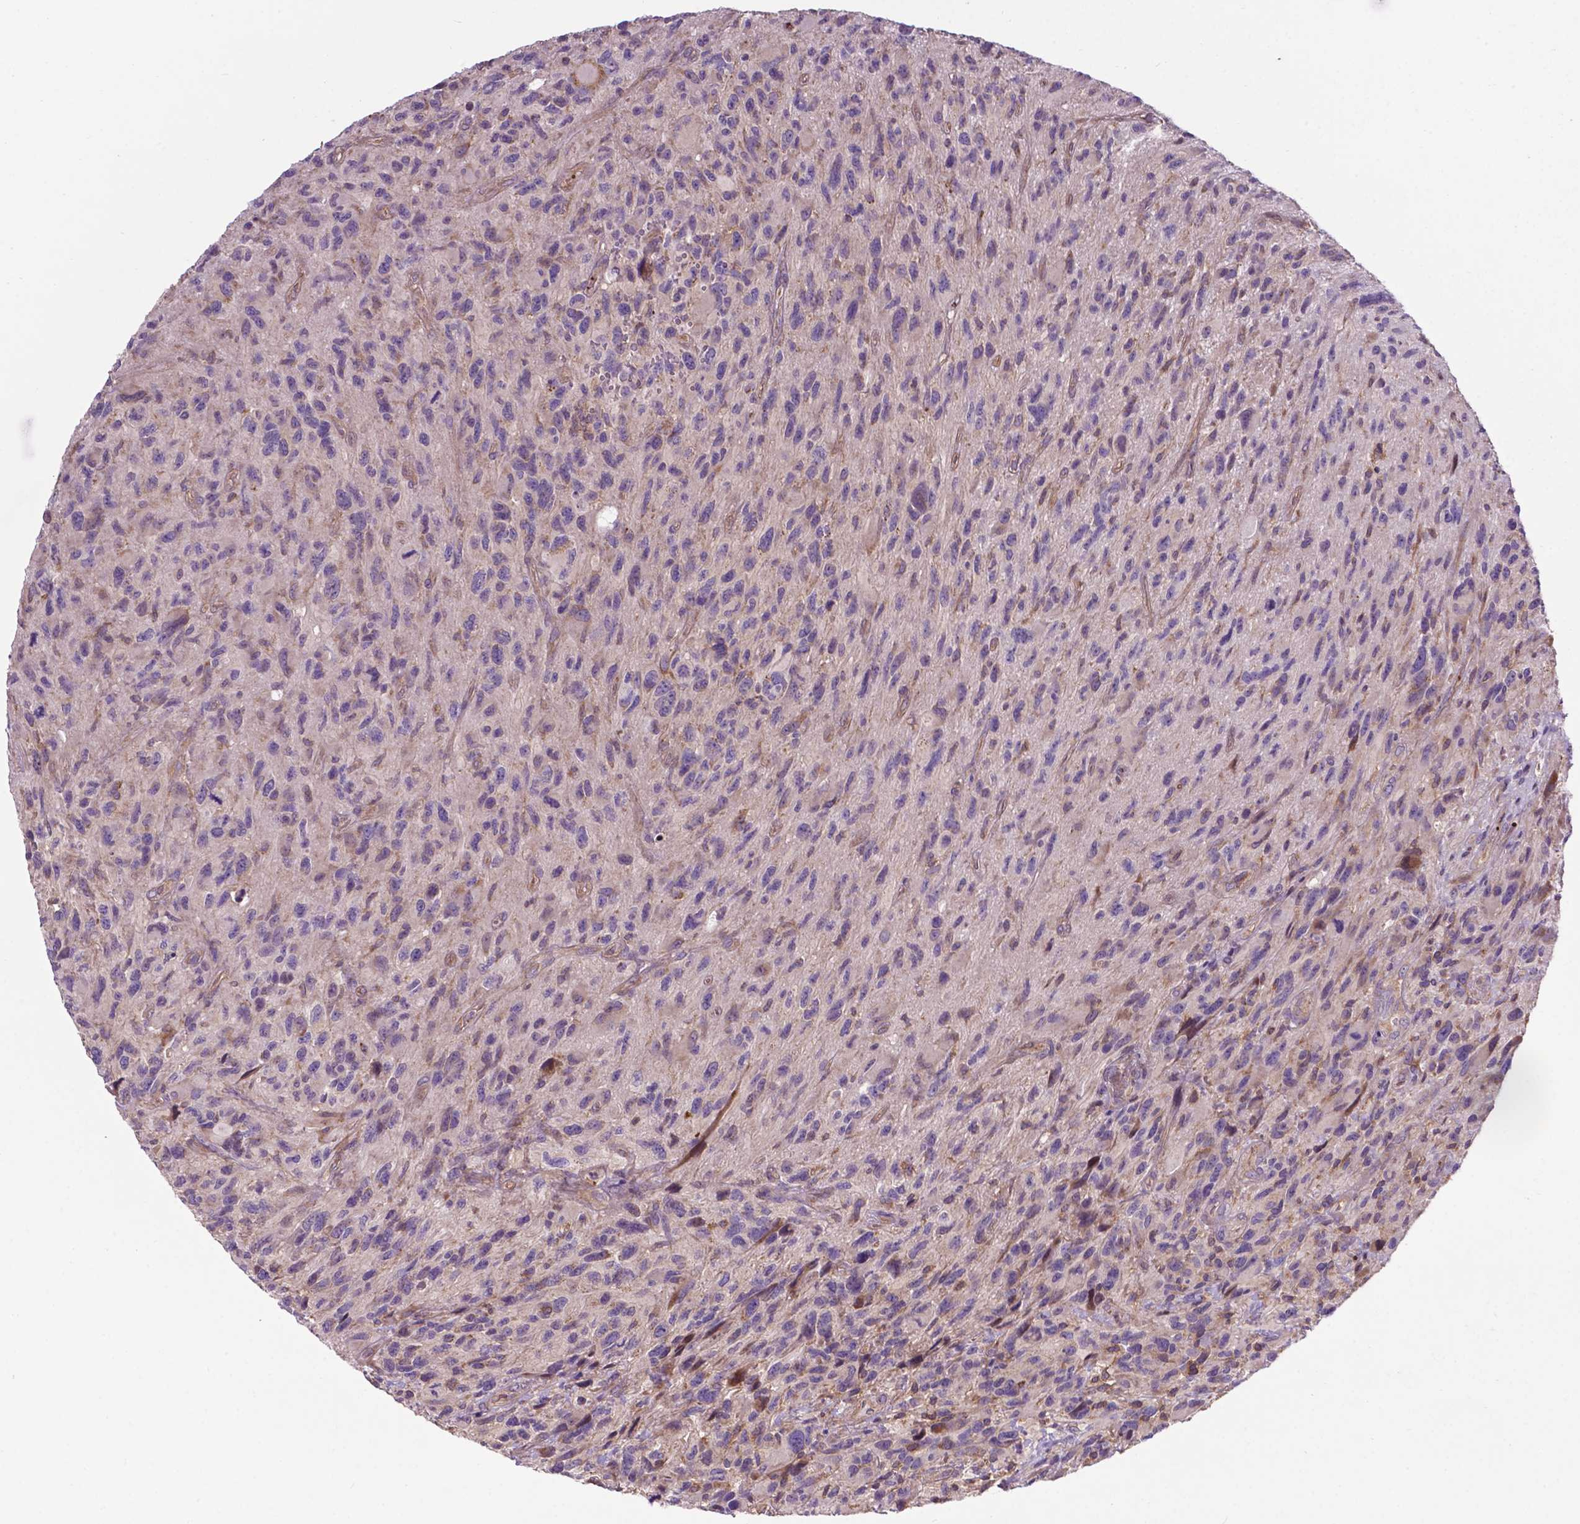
{"staining": {"intensity": "negative", "quantity": "none", "location": "none"}, "tissue": "glioma", "cell_type": "Tumor cells", "image_type": "cancer", "snomed": [{"axis": "morphology", "description": "Glioma, malignant, NOS"}, {"axis": "morphology", "description": "Glioma, malignant, High grade"}, {"axis": "topography", "description": "Brain"}], "caption": "Tumor cells show no significant expression in high-grade glioma (malignant).", "gene": "SPNS2", "patient": {"sex": "female", "age": 71}}